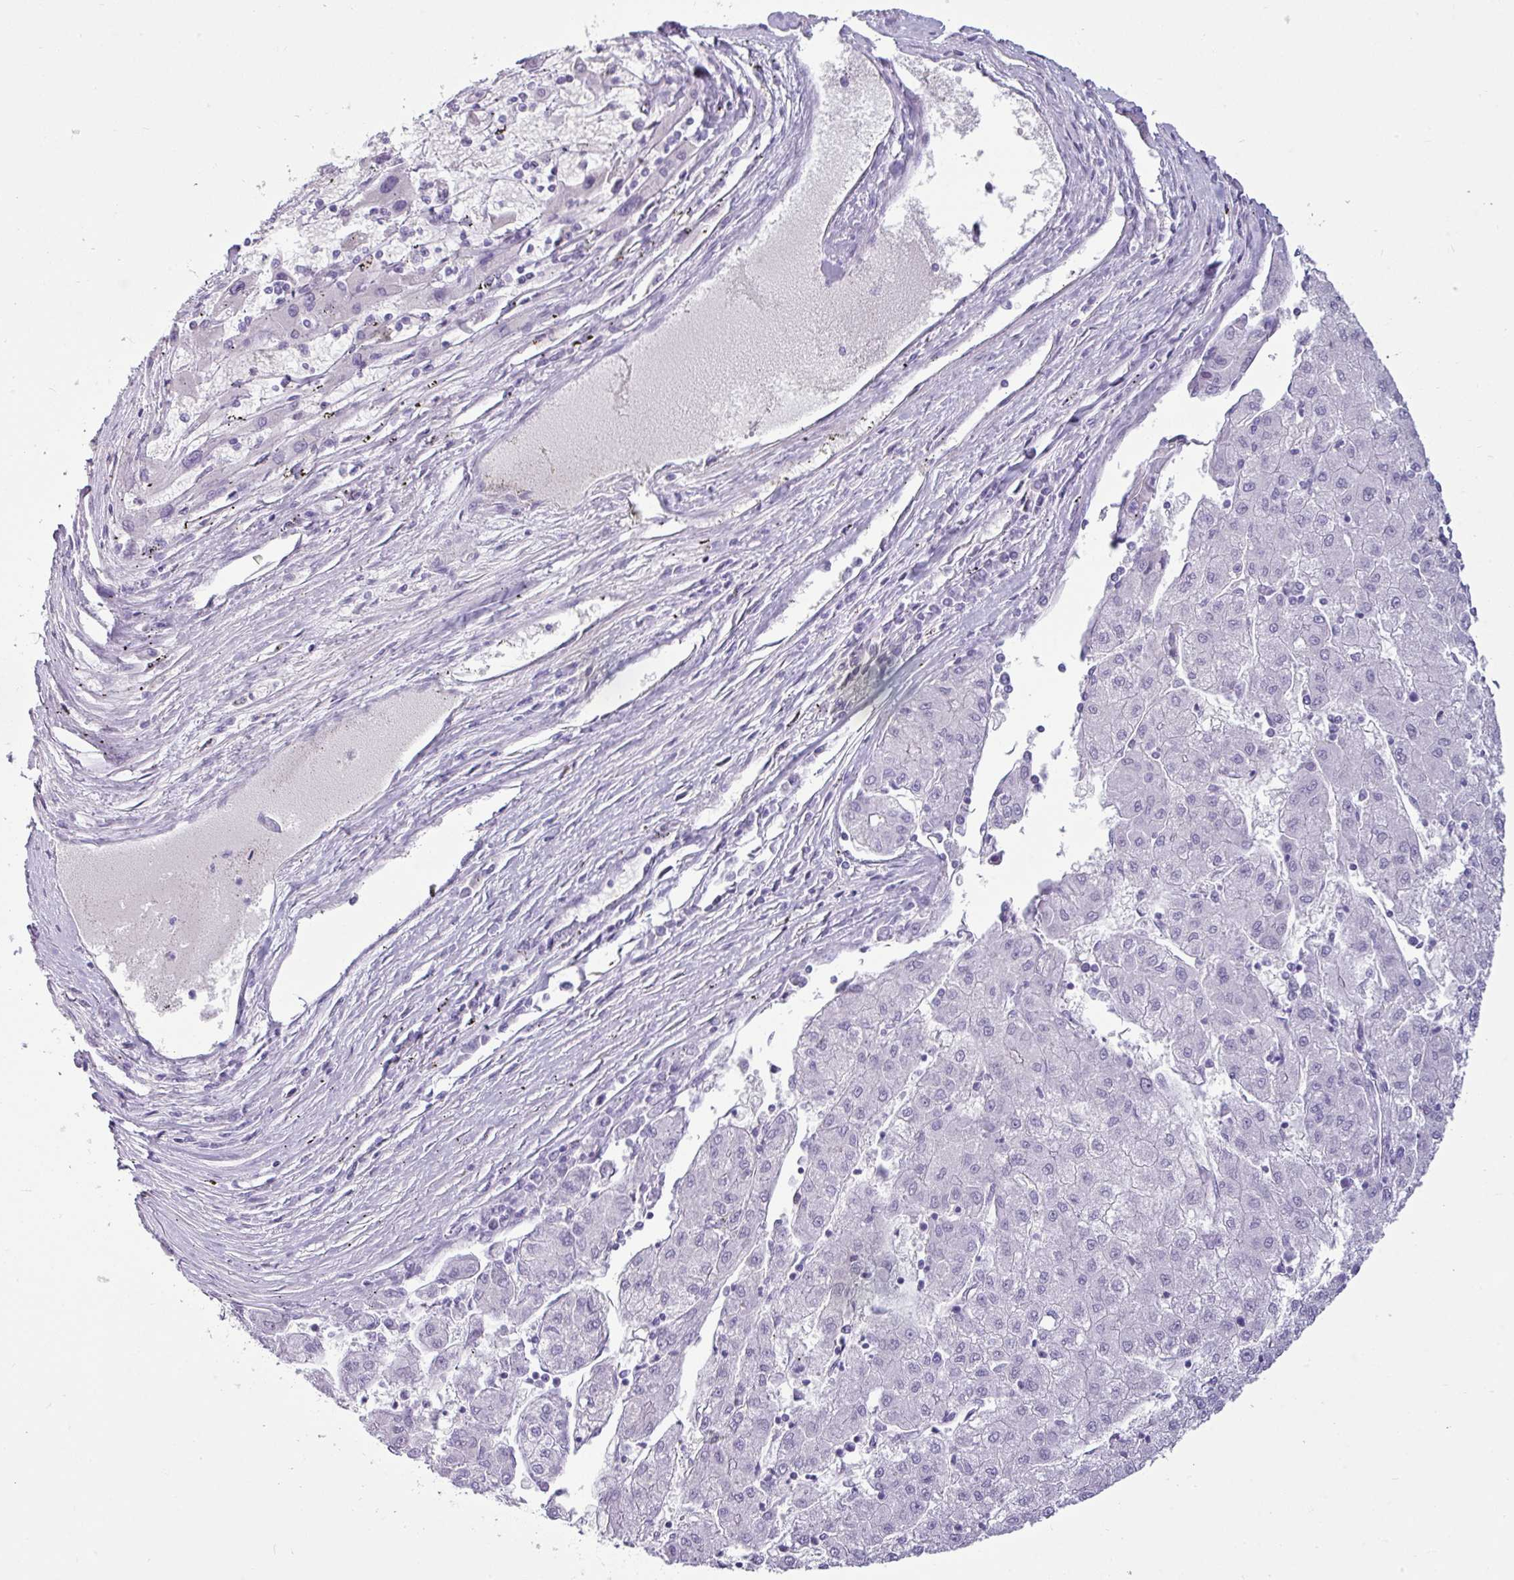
{"staining": {"intensity": "negative", "quantity": "none", "location": "none"}, "tissue": "liver cancer", "cell_type": "Tumor cells", "image_type": "cancer", "snomed": [{"axis": "morphology", "description": "Carcinoma, Hepatocellular, NOS"}, {"axis": "topography", "description": "Liver"}], "caption": "Immunohistochemistry photomicrograph of human hepatocellular carcinoma (liver) stained for a protein (brown), which reveals no positivity in tumor cells.", "gene": "VCX2", "patient": {"sex": "male", "age": 72}}